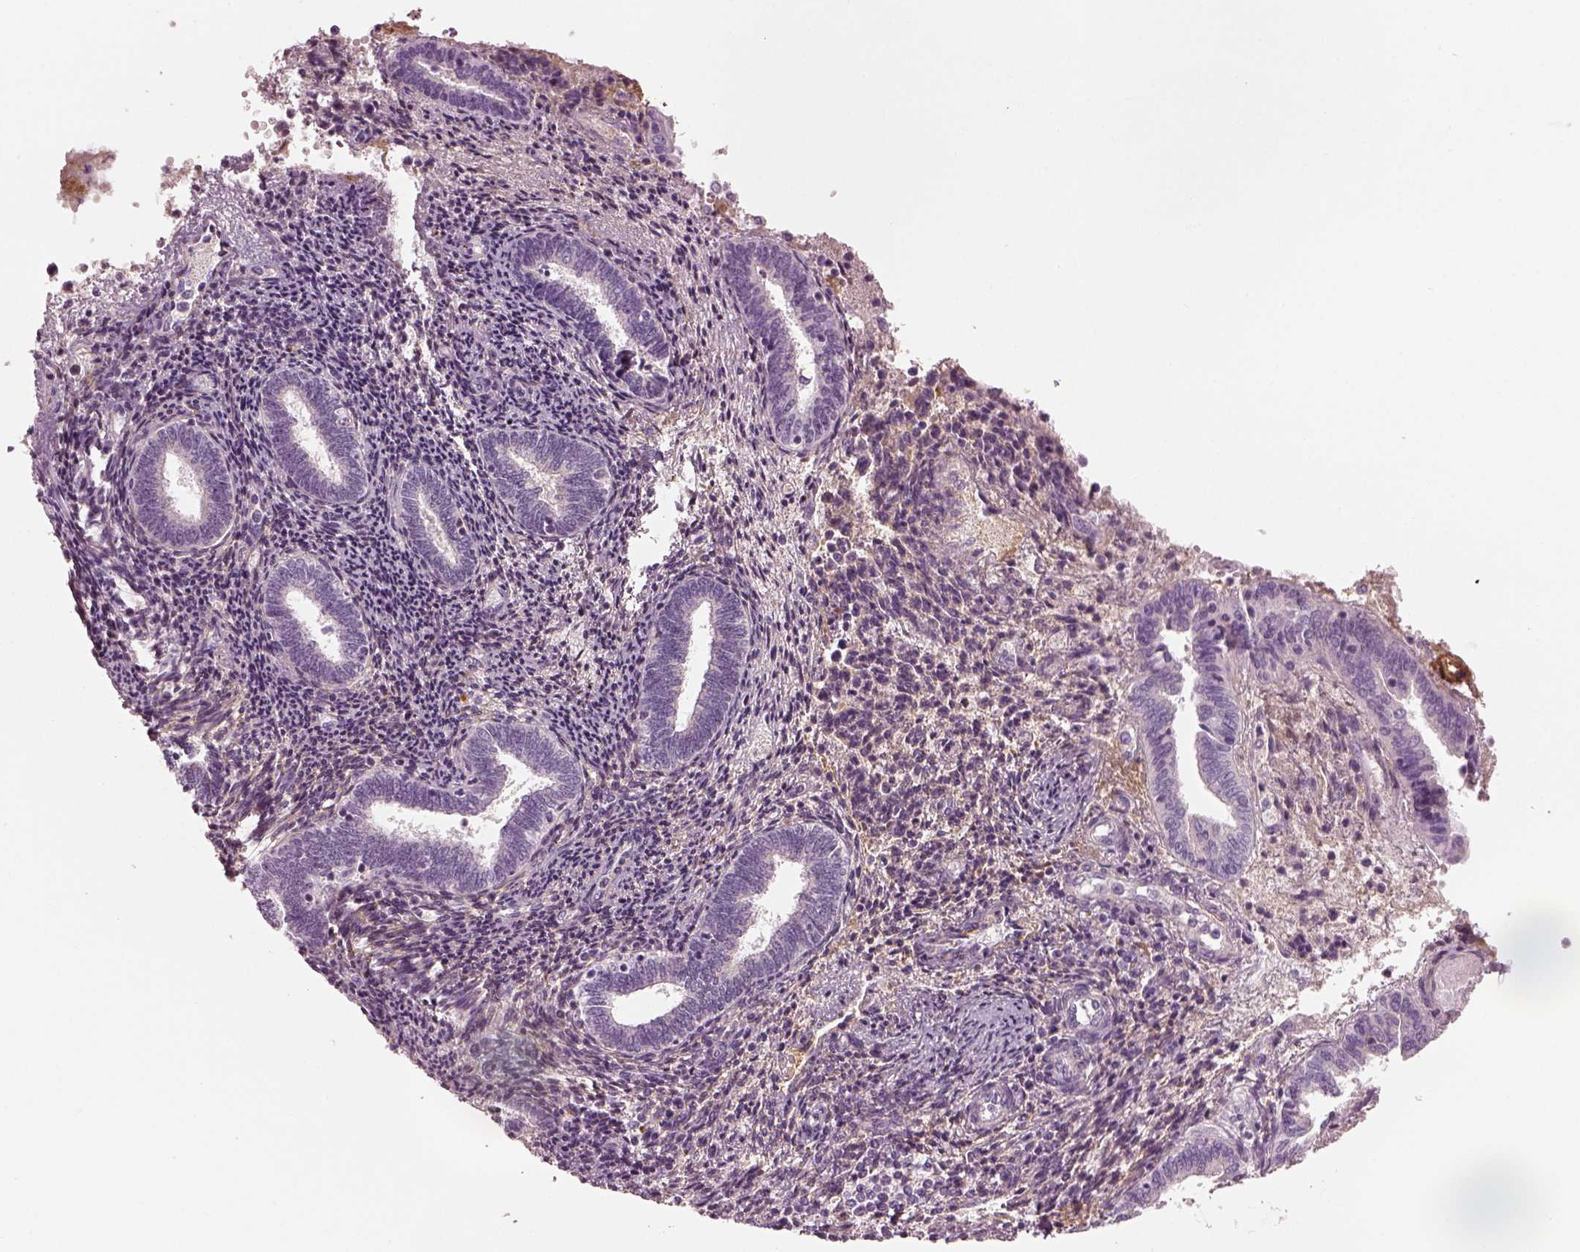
{"staining": {"intensity": "negative", "quantity": "none", "location": "none"}, "tissue": "endometrium", "cell_type": "Cells in endometrial stroma", "image_type": "normal", "snomed": [{"axis": "morphology", "description": "Normal tissue, NOS"}, {"axis": "topography", "description": "Endometrium"}], "caption": "IHC of unremarkable human endometrium shows no staining in cells in endometrial stroma. The staining is performed using DAB brown chromogen with nuclei counter-stained in using hematoxylin.", "gene": "TRIM69", "patient": {"sex": "female", "age": 42}}